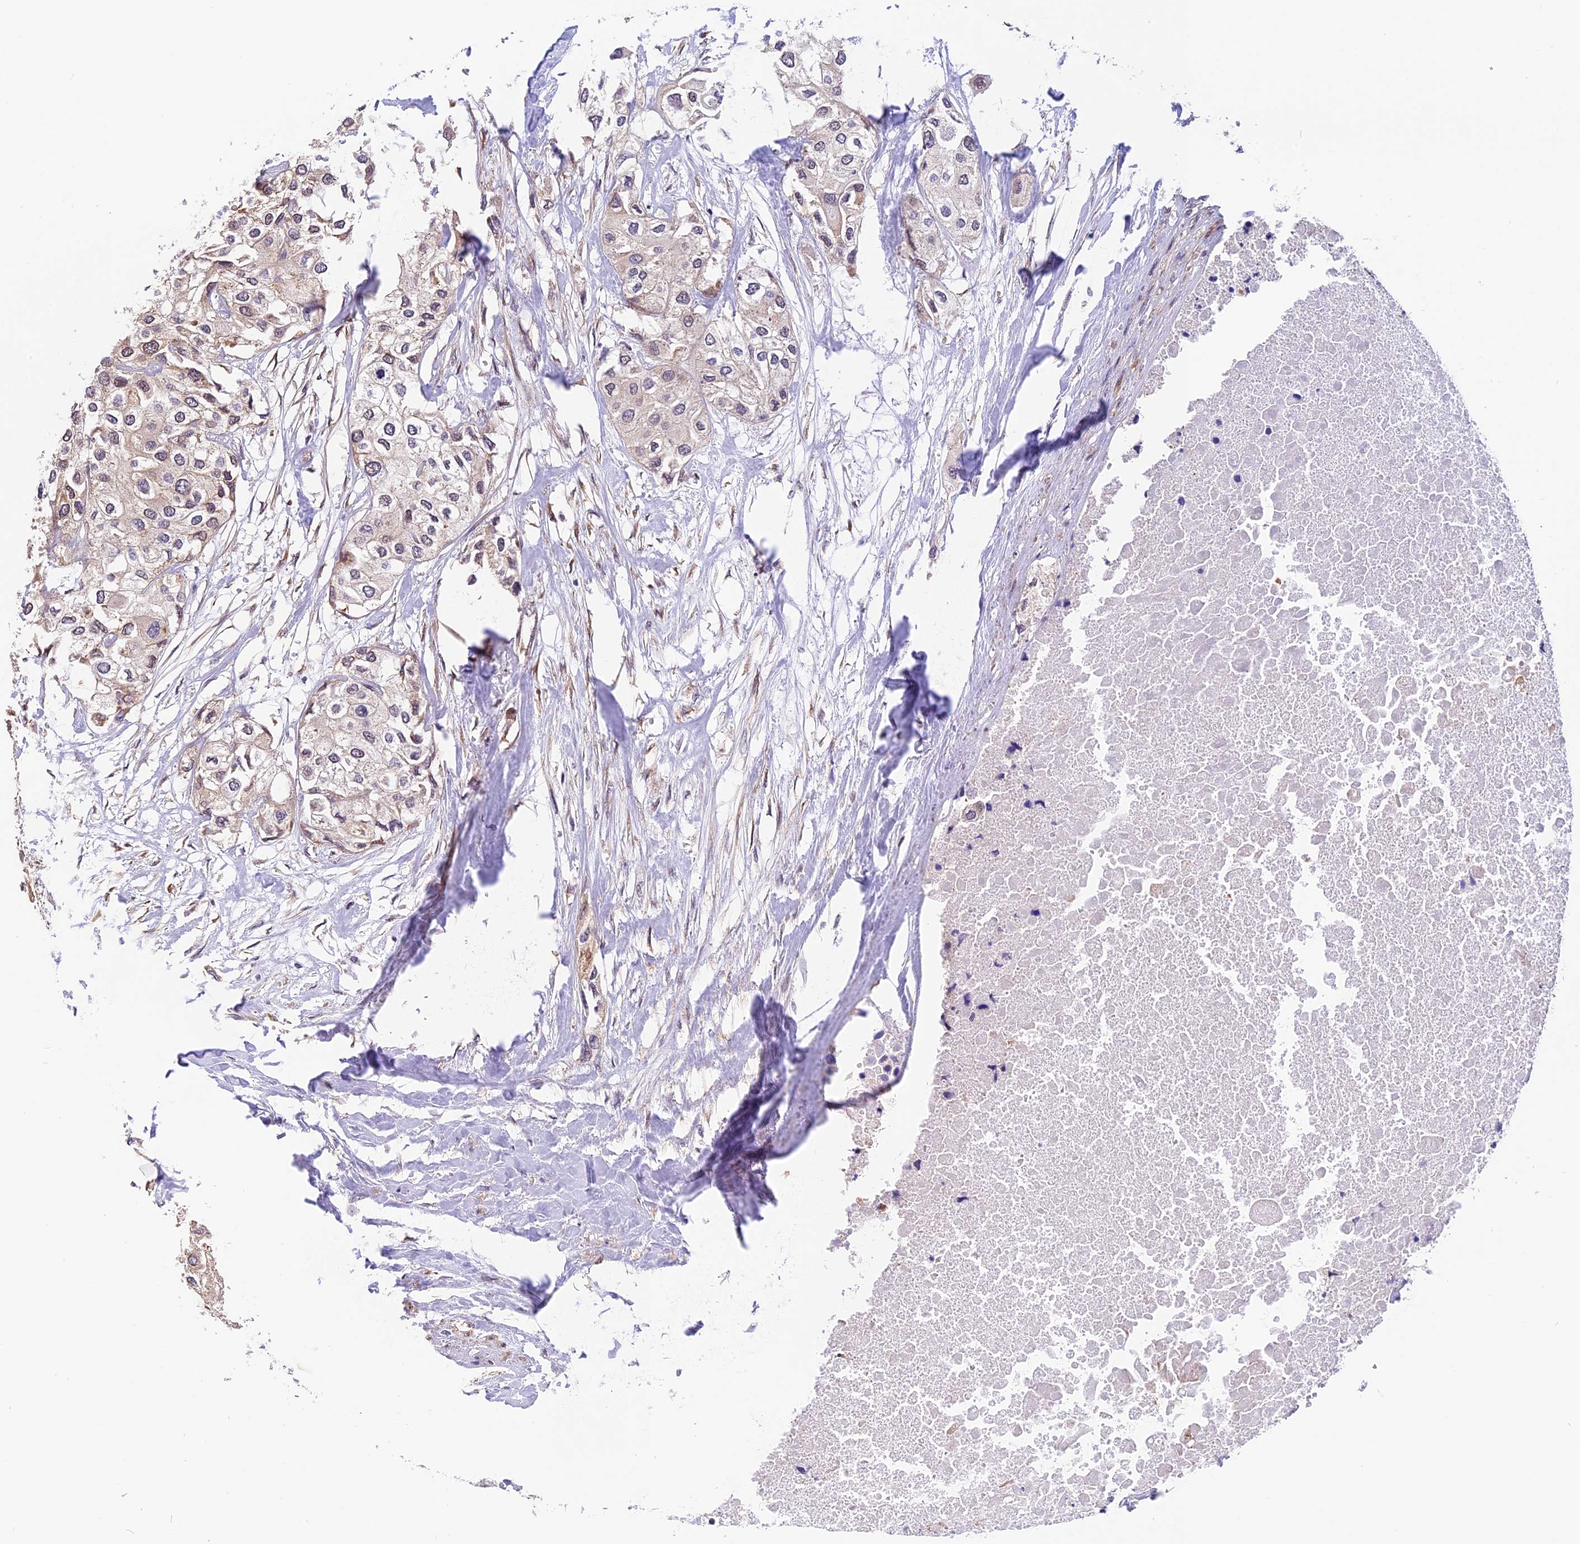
{"staining": {"intensity": "negative", "quantity": "none", "location": "none"}, "tissue": "urothelial cancer", "cell_type": "Tumor cells", "image_type": "cancer", "snomed": [{"axis": "morphology", "description": "Urothelial carcinoma, High grade"}, {"axis": "topography", "description": "Urinary bladder"}], "caption": "This image is of urothelial carcinoma (high-grade) stained with immunohistochemistry to label a protein in brown with the nuclei are counter-stained blue. There is no positivity in tumor cells.", "gene": "ZC3H4", "patient": {"sex": "male", "age": 64}}